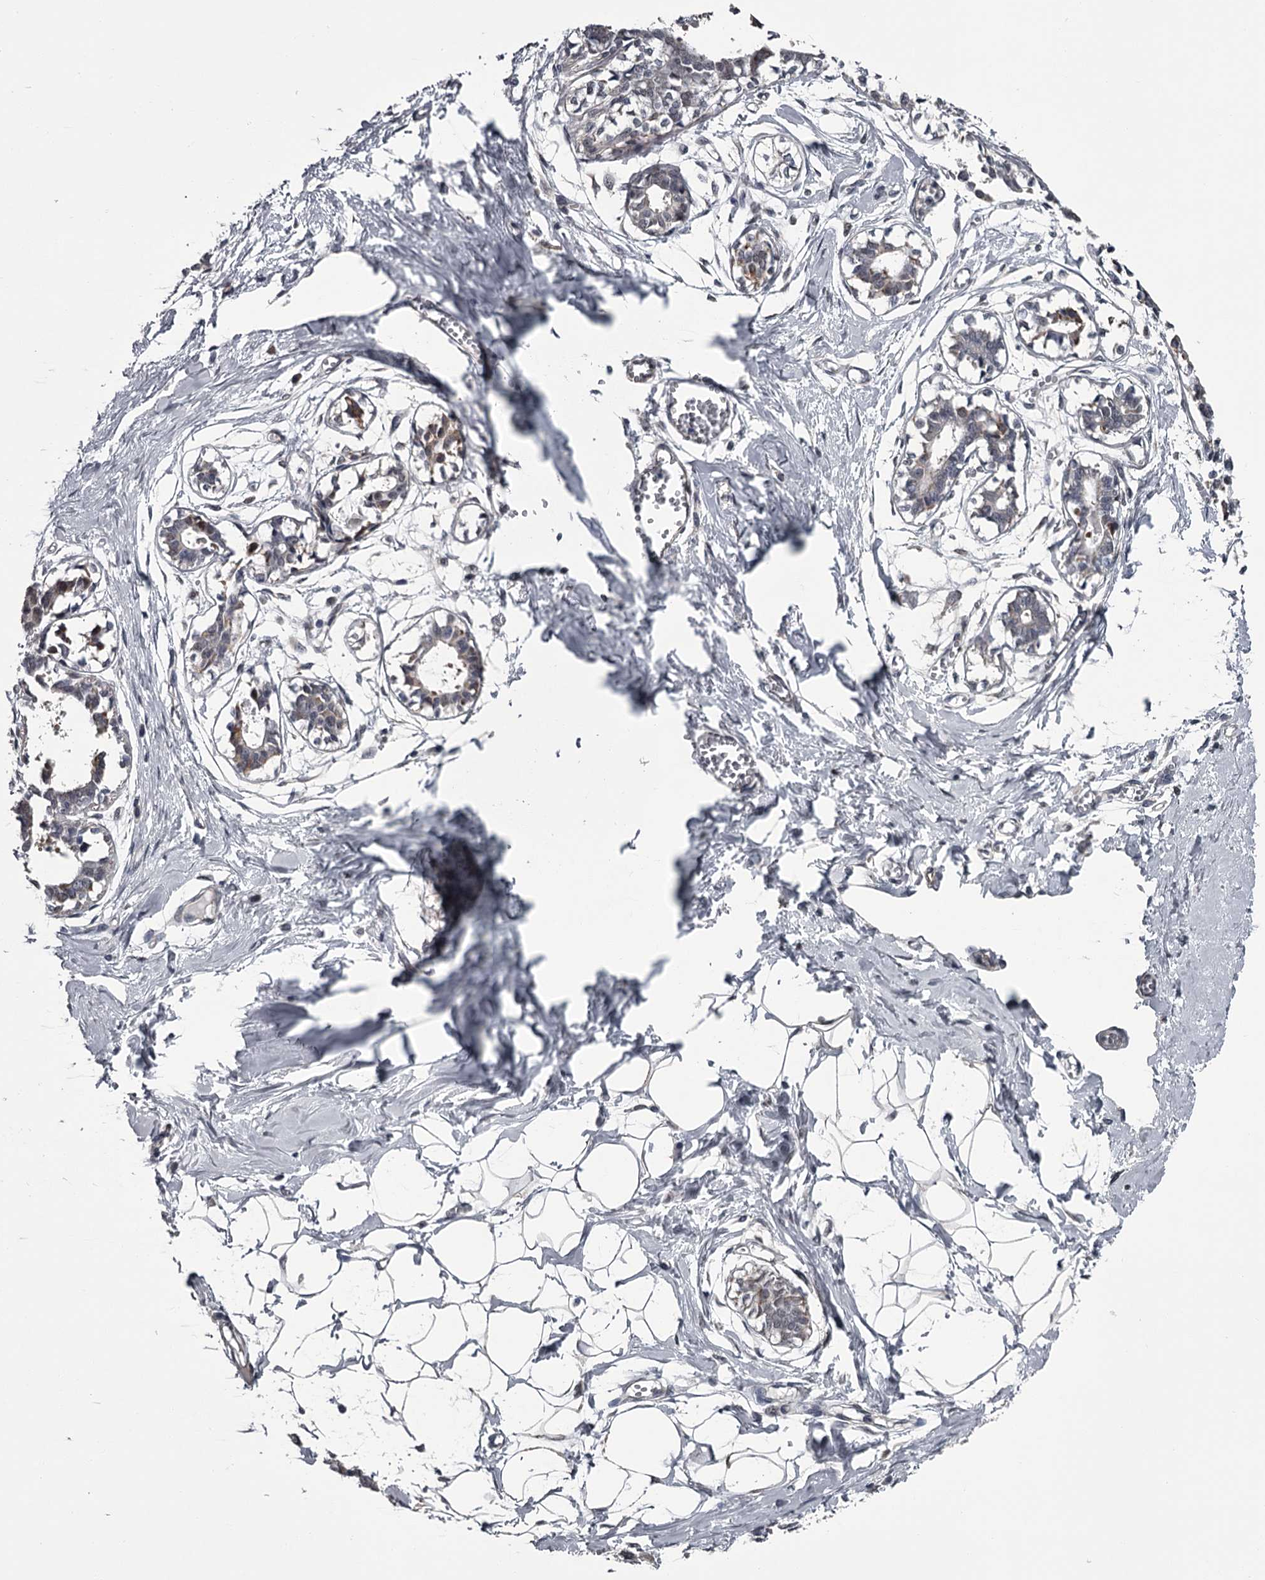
{"staining": {"intensity": "moderate", "quantity": ">75%", "location": "nuclear"}, "tissue": "breast", "cell_type": "Adipocytes", "image_type": "normal", "snomed": [{"axis": "morphology", "description": "Normal tissue, NOS"}, {"axis": "topography", "description": "Breast"}], "caption": "A high-resolution micrograph shows IHC staining of benign breast, which displays moderate nuclear positivity in approximately >75% of adipocytes. The staining is performed using DAB (3,3'-diaminobenzidine) brown chromogen to label protein expression. The nuclei are counter-stained blue using hematoxylin.", "gene": "PRPF40B", "patient": {"sex": "female", "age": 27}}